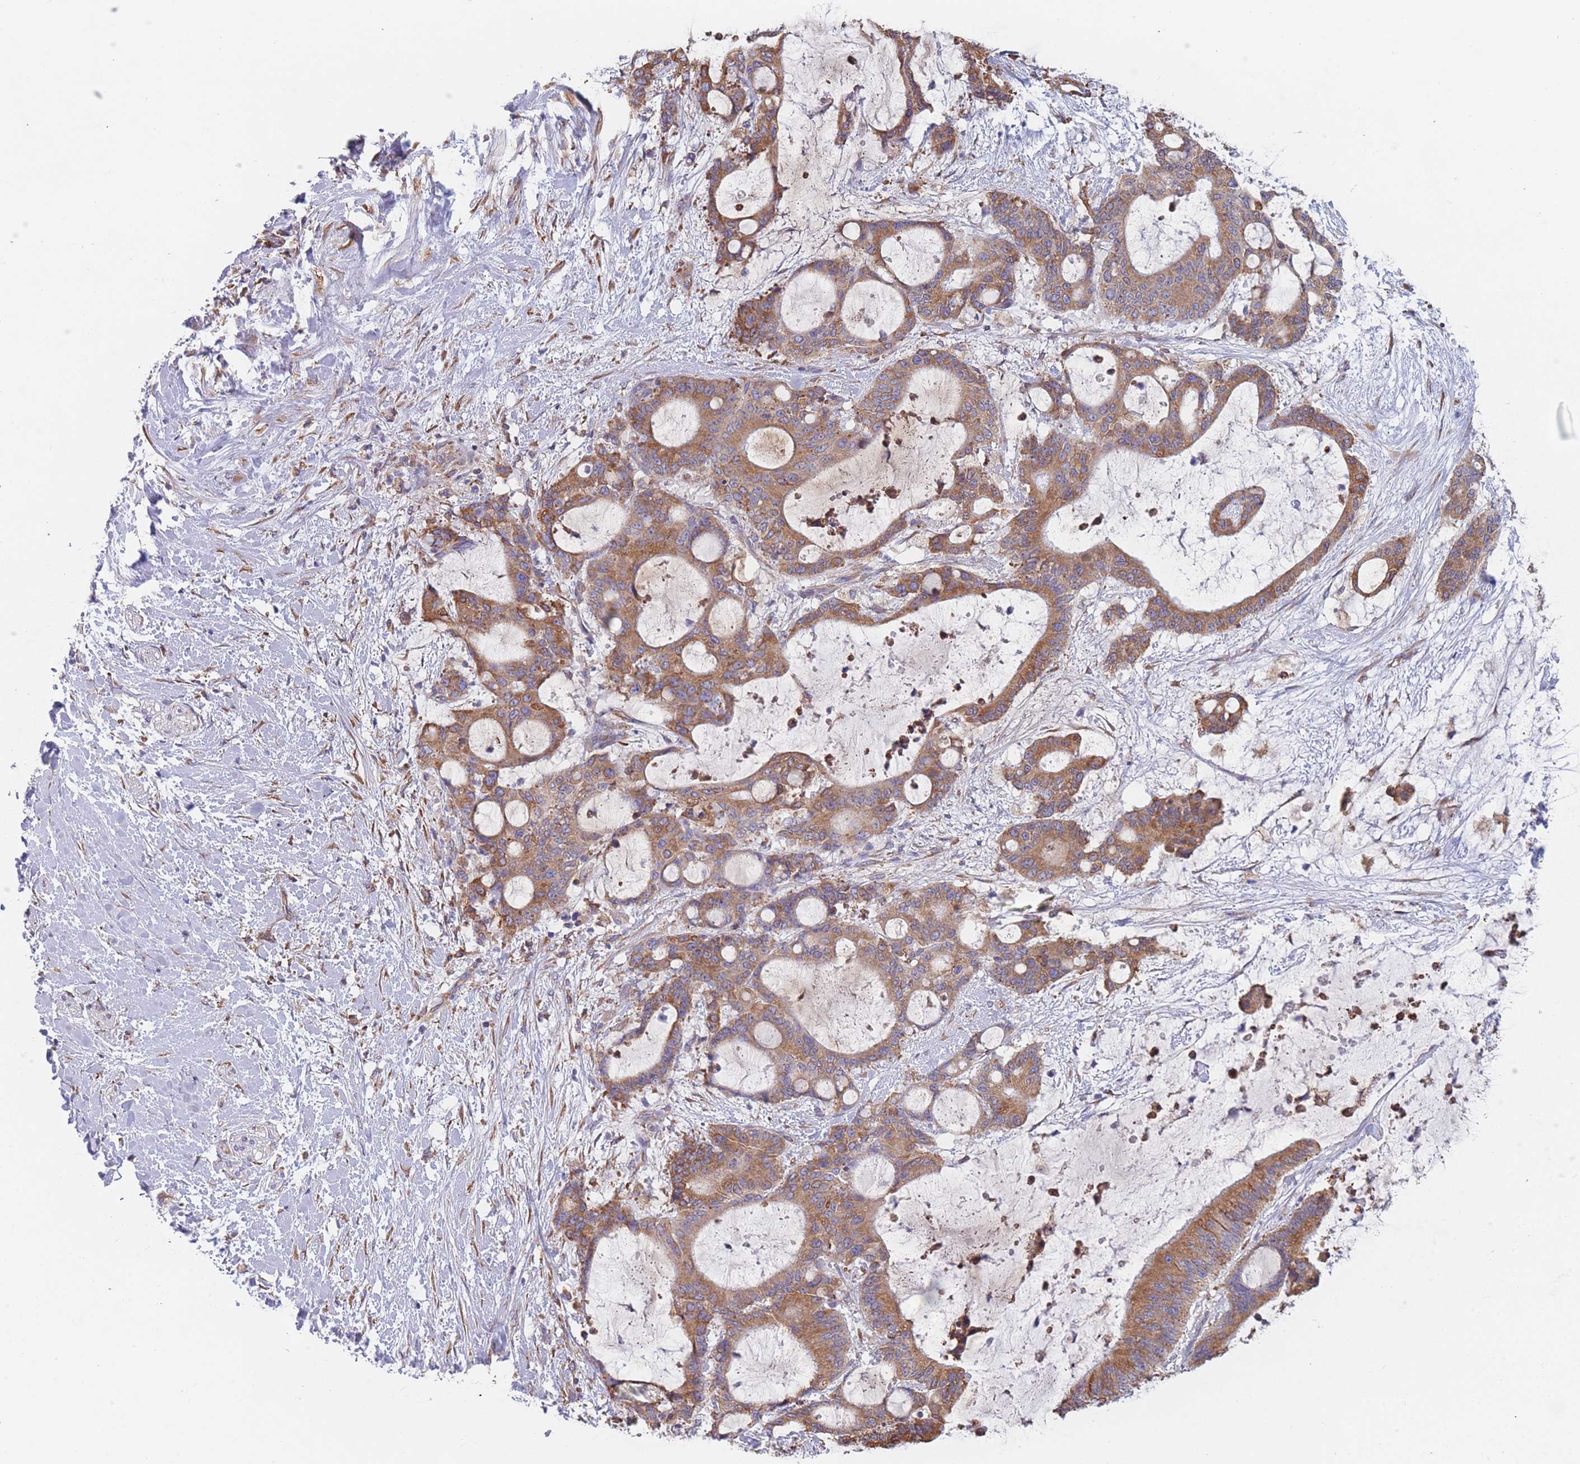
{"staining": {"intensity": "moderate", "quantity": ">75%", "location": "cytoplasmic/membranous"}, "tissue": "liver cancer", "cell_type": "Tumor cells", "image_type": "cancer", "snomed": [{"axis": "morphology", "description": "Normal tissue, NOS"}, {"axis": "morphology", "description": "Cholangiocarcinoma"}, {"axis": "topography", "description": "Liver"}, {"axis": "topography", "description": "Peripheral nerve tissue"}], "caption": "Moderate cytoplasmic/membranous expression for a protein is appreciated in about >75% of tumor cells of liver cholangiocarcinoma using immunohistochemistry (IHC).", "gene": "OR7C2", "patient": {"sex": "female", "age": 73}}